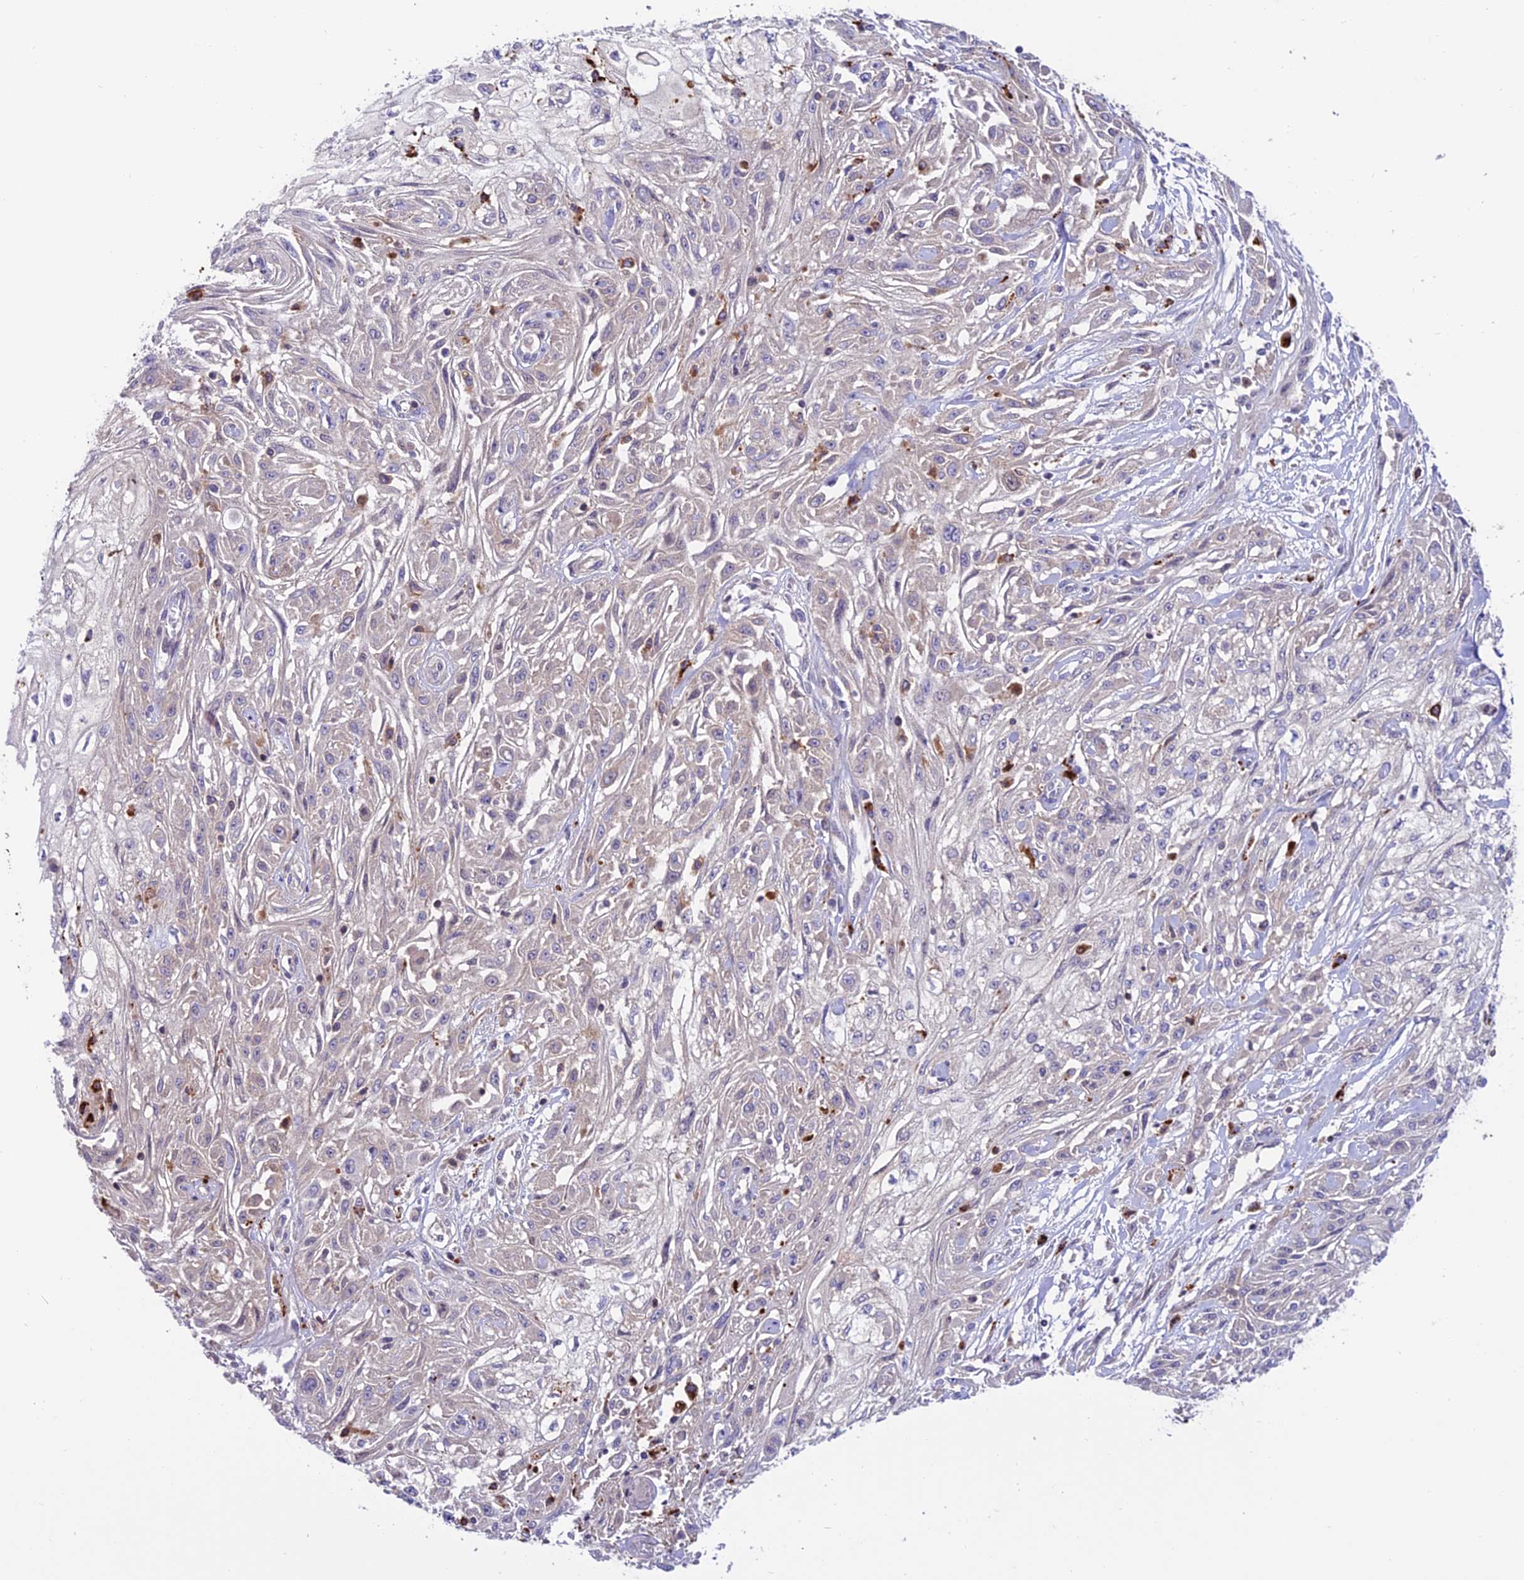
{"staining": {"intensity": "negative", "quantity": "none", "location": "none"}, "tissue": "skin cancer", "cell_type": "Tumor cells", "image_type": "cancer", "snomed": [{"axis": "morphology", "description": "Squamous cell carcinoma, NOS"}, {"axis": "morphology", "description": "Squamous cell carcinoma, metastatic, NOS"}, {"axis": "topography", "description": "Skin"}, {"axis": "topography", "description": "Lymph node"}], "caption": "A high-resolution micrograph shows IHC staining of skin metastatic squamous cell carcinoma, which reveals no significant expression in tumor cells. Brightfield microscopy of IHC stained with DAB (brown) and hematoxylin (blue), captured at high magnification.", "gene": "ARHGEF18", "patient": {"sex": "male", "age": 75}}